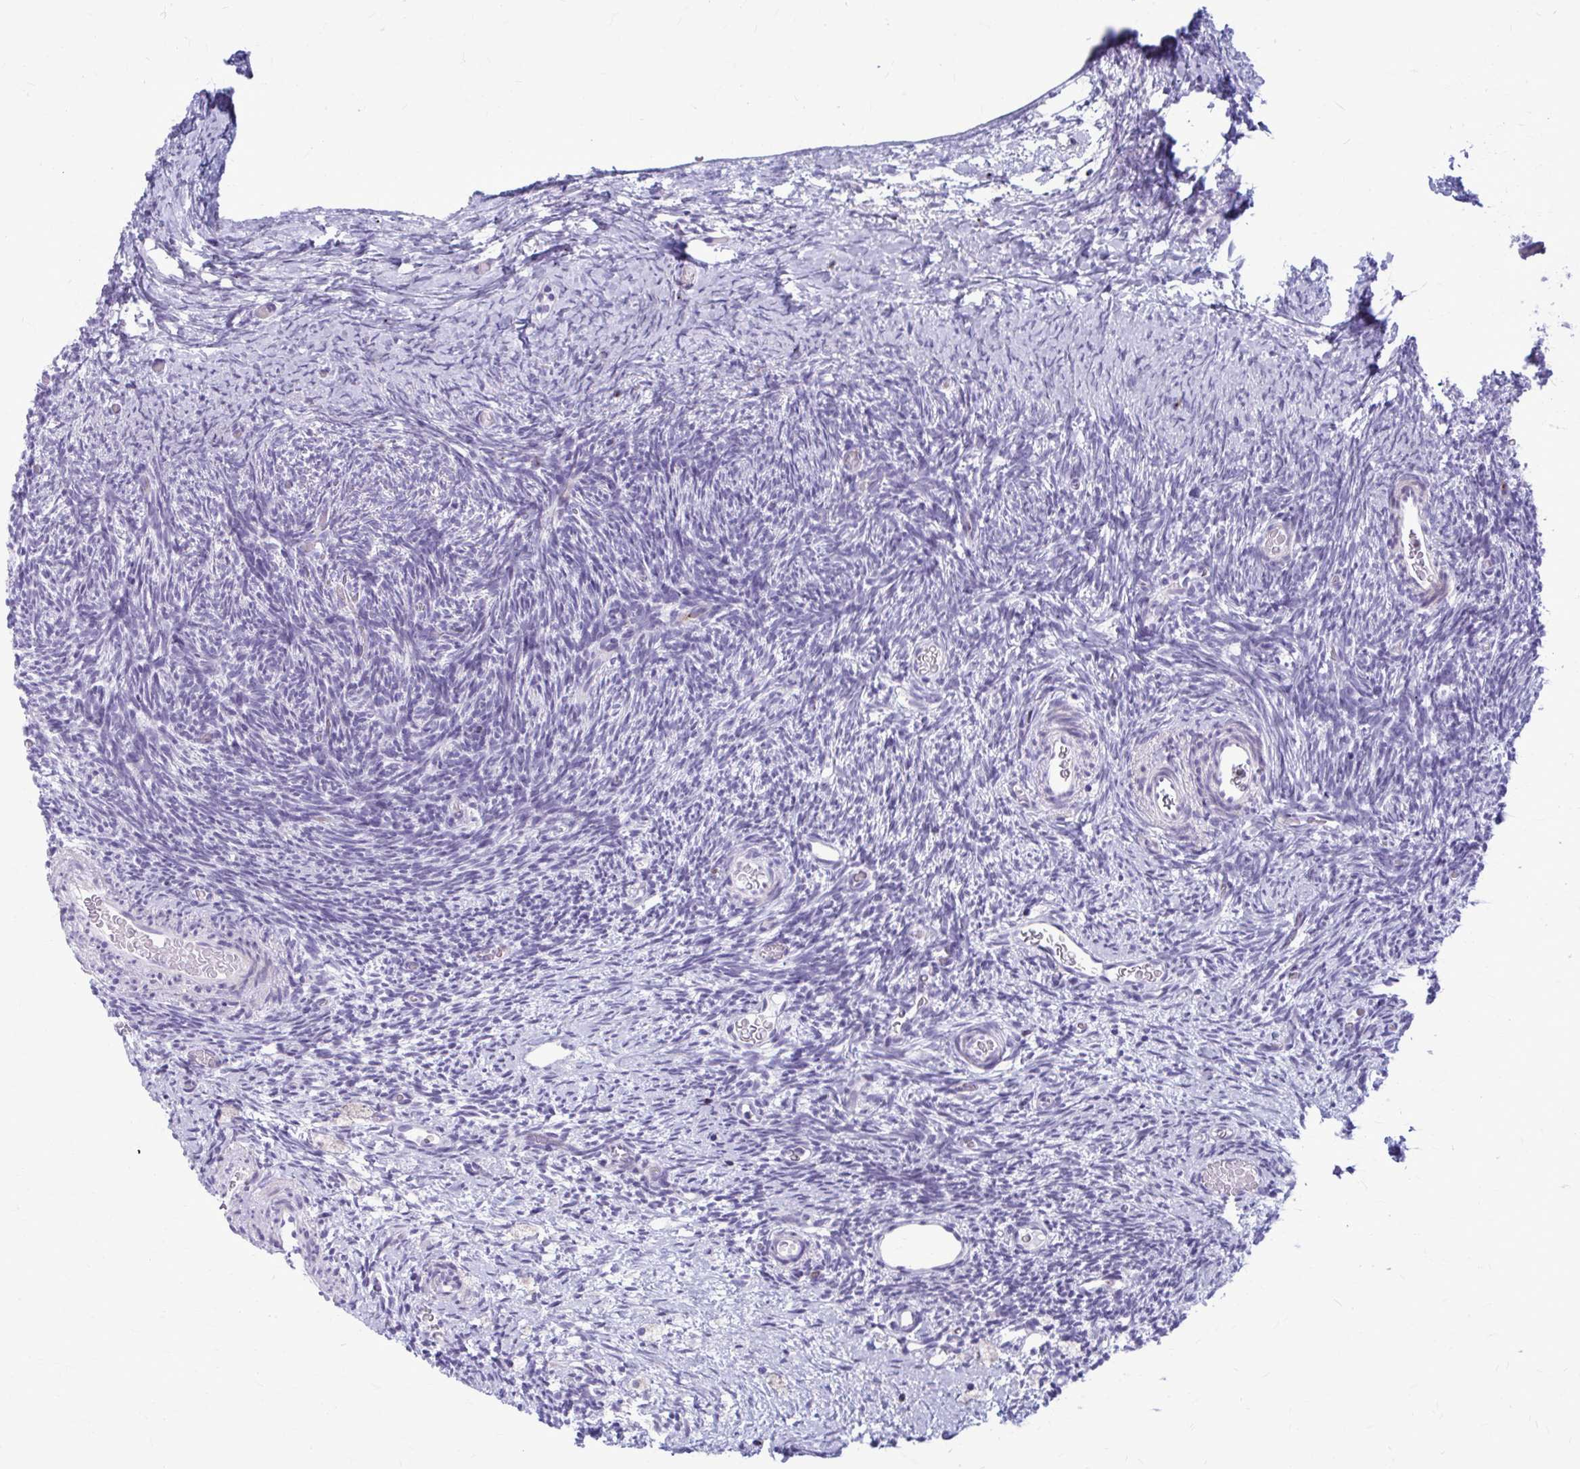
{"staining": {"intensity": "negative", "quantity": "none", "location": "none"}, "tissue": "ovary", "cell_type": "Ovarian stroma cells", "image_type": "normal", "snomed": [{"axis": "morphology", "description": "Normal tissue, NOS"}, {"axis": "topography", "description": "Ovary"}], "caption": "Immunohistochemistry histopathology image of benign ovary: human ovary stained with DAB displays no significant protein positivity in ovarian stroma cells. Nuclei are stained in blue.", "gene": "PEDS1", "patient": {"sex": "female", "age": 39}}